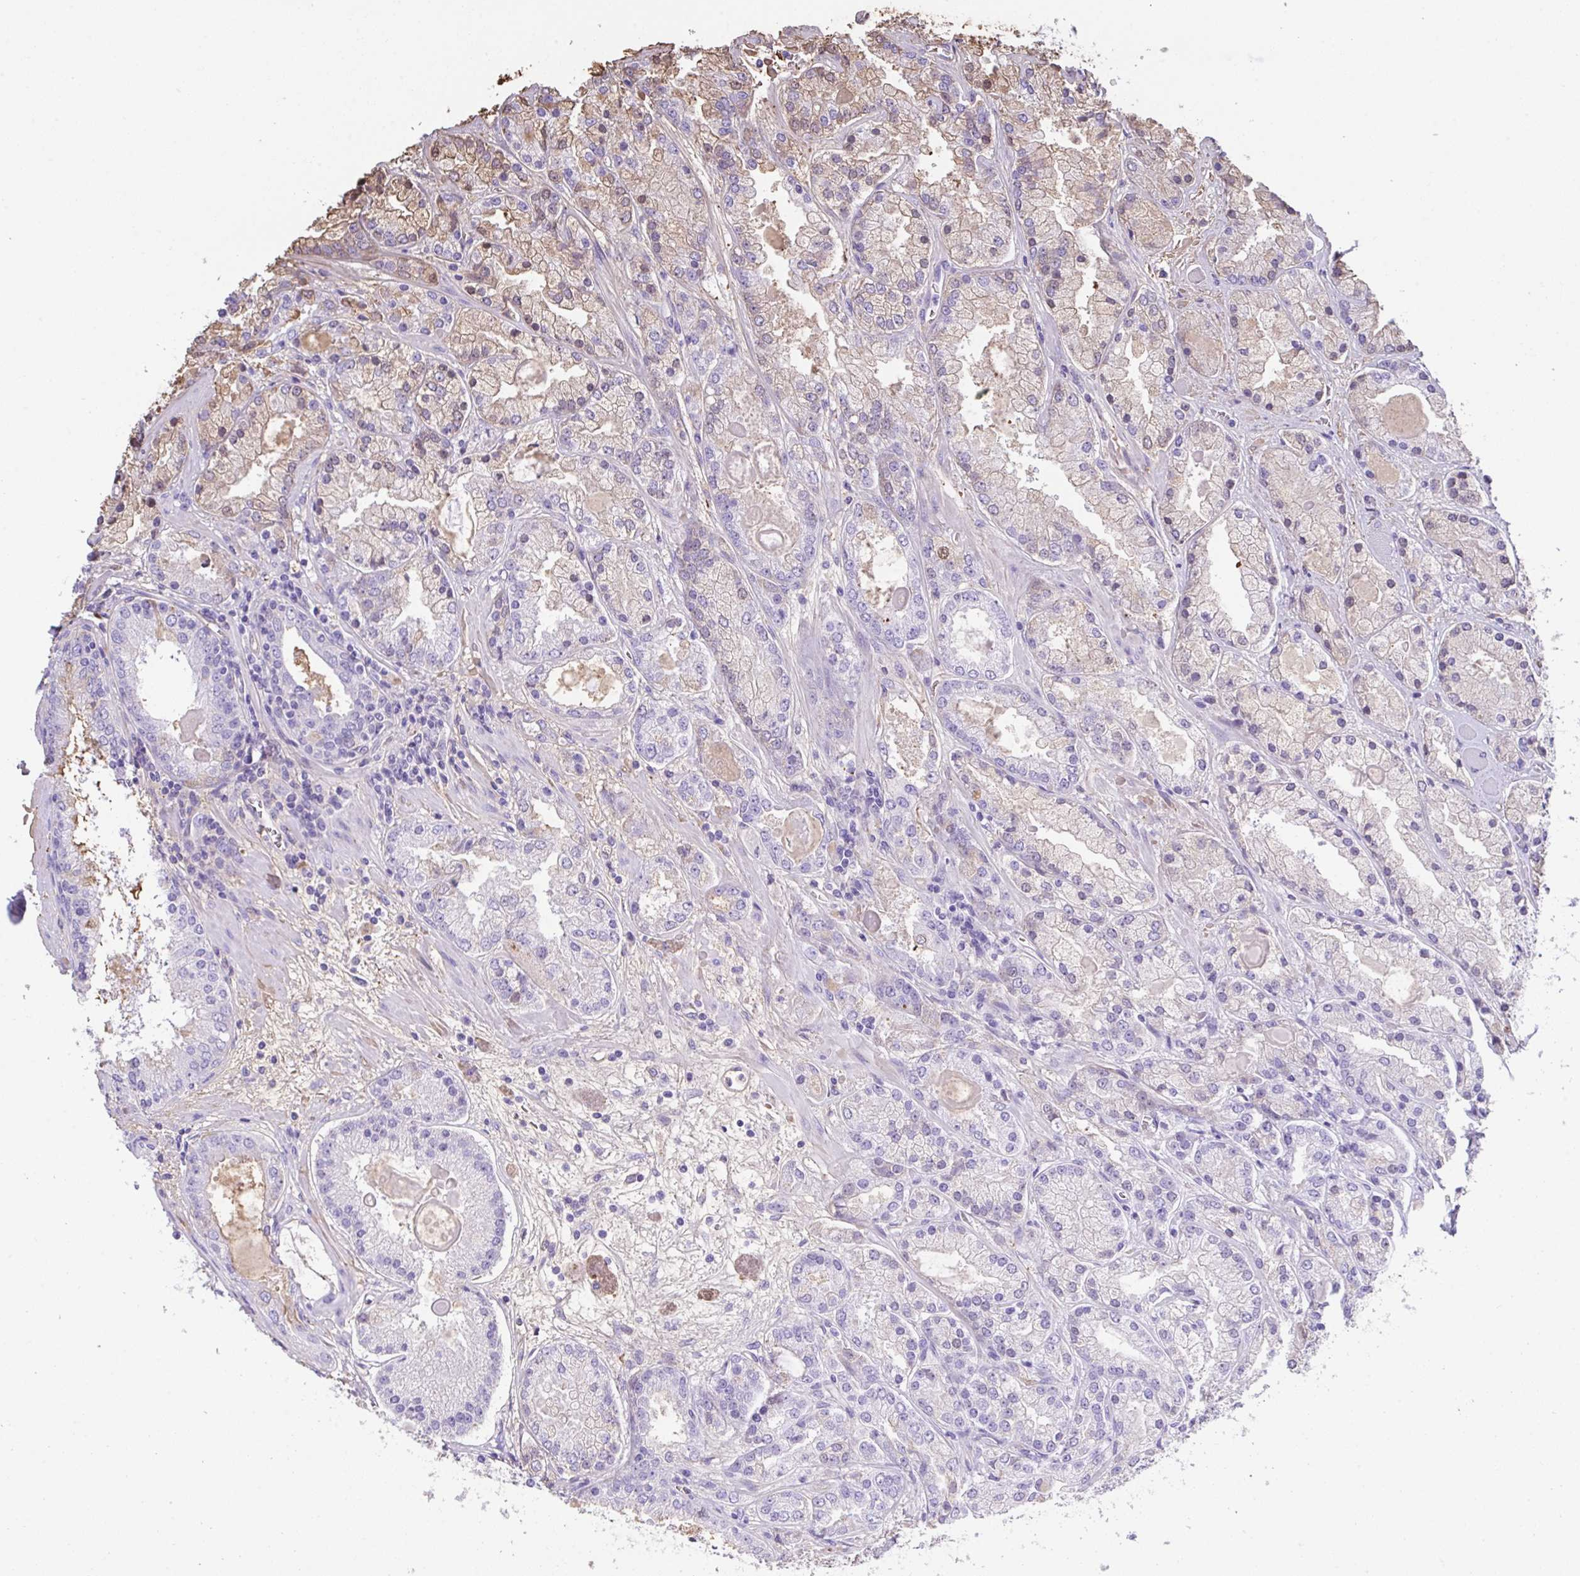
{"staining": {"intensity": "weak", "quantity": "<25%", "location": "cytoplasmic/membranous,nuclear"}, "tissue": "prostate cancer", "cell_type": "Tumor cells", "image_type": "cancer", "snomed": [{"axis": "morphology", "description": "Adenocarcinoma, High grade"}, {"axis": "topography", "description": "Prostate"}], "caption": "Tumor cells are negative for brown protein staining in adenocarcinoma (high-grade) (prostate).", "gene": "HOXC12", "patient": {"sex": "male", "age": 67}}